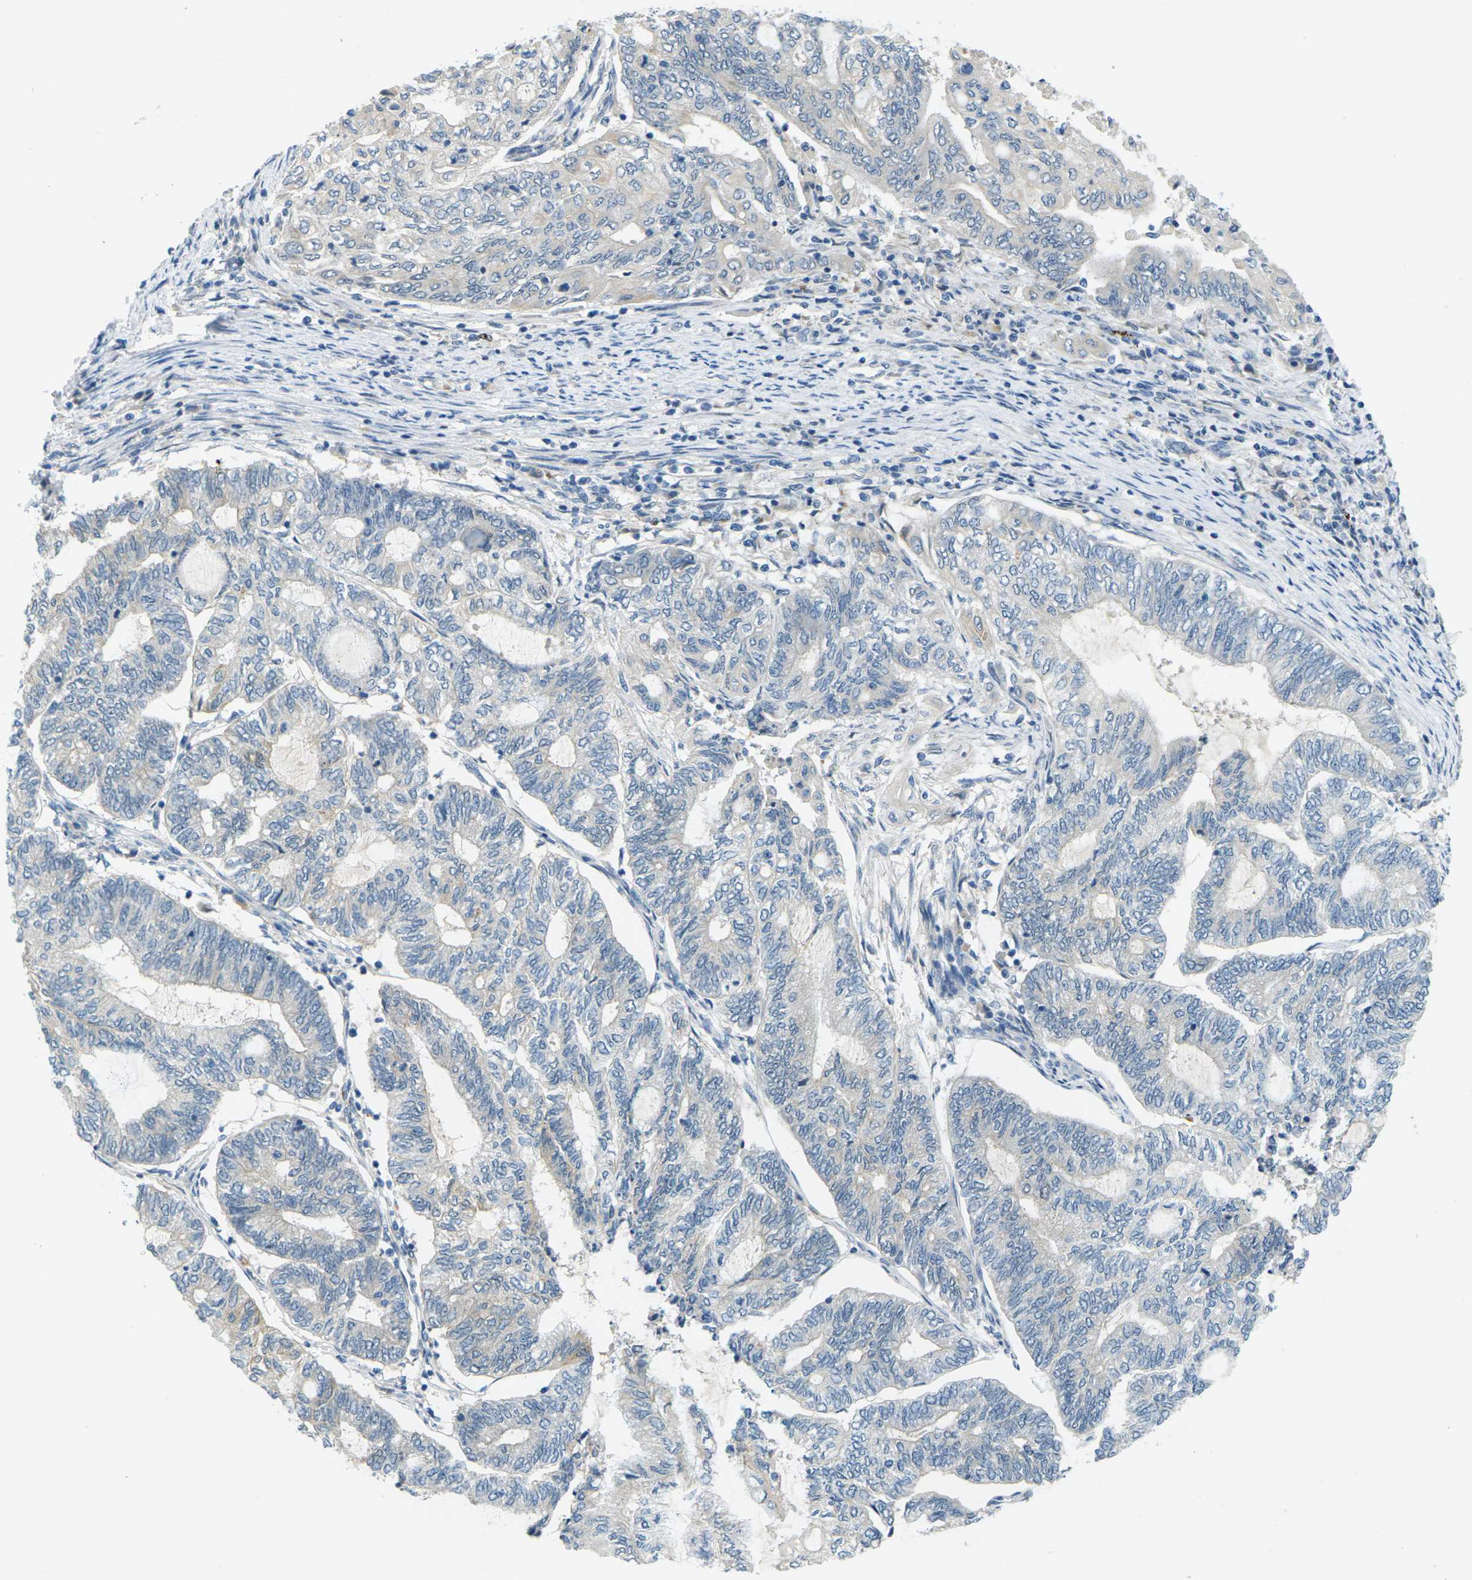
{"staining": {"intensity": "negative", "quantity": "none", "location": "none"}, "tissue": "endometrial cancer", "cell_type": "Tumor cells", "image_type": "cancer", "snomed": [{"axis": "morphology", "description": "Adenocarcinoma, NOS"}, {"axis": "topography", "description": "Uterus"}, {"axis": "topography", "description": "Endometrium"}], "caption": "The micrograph reveals no staining of tumor cells in endometrial cancer (adenocarcinoma).", "gene": "CYP2C8", "patient": {"sex": "female", "age": 70}}